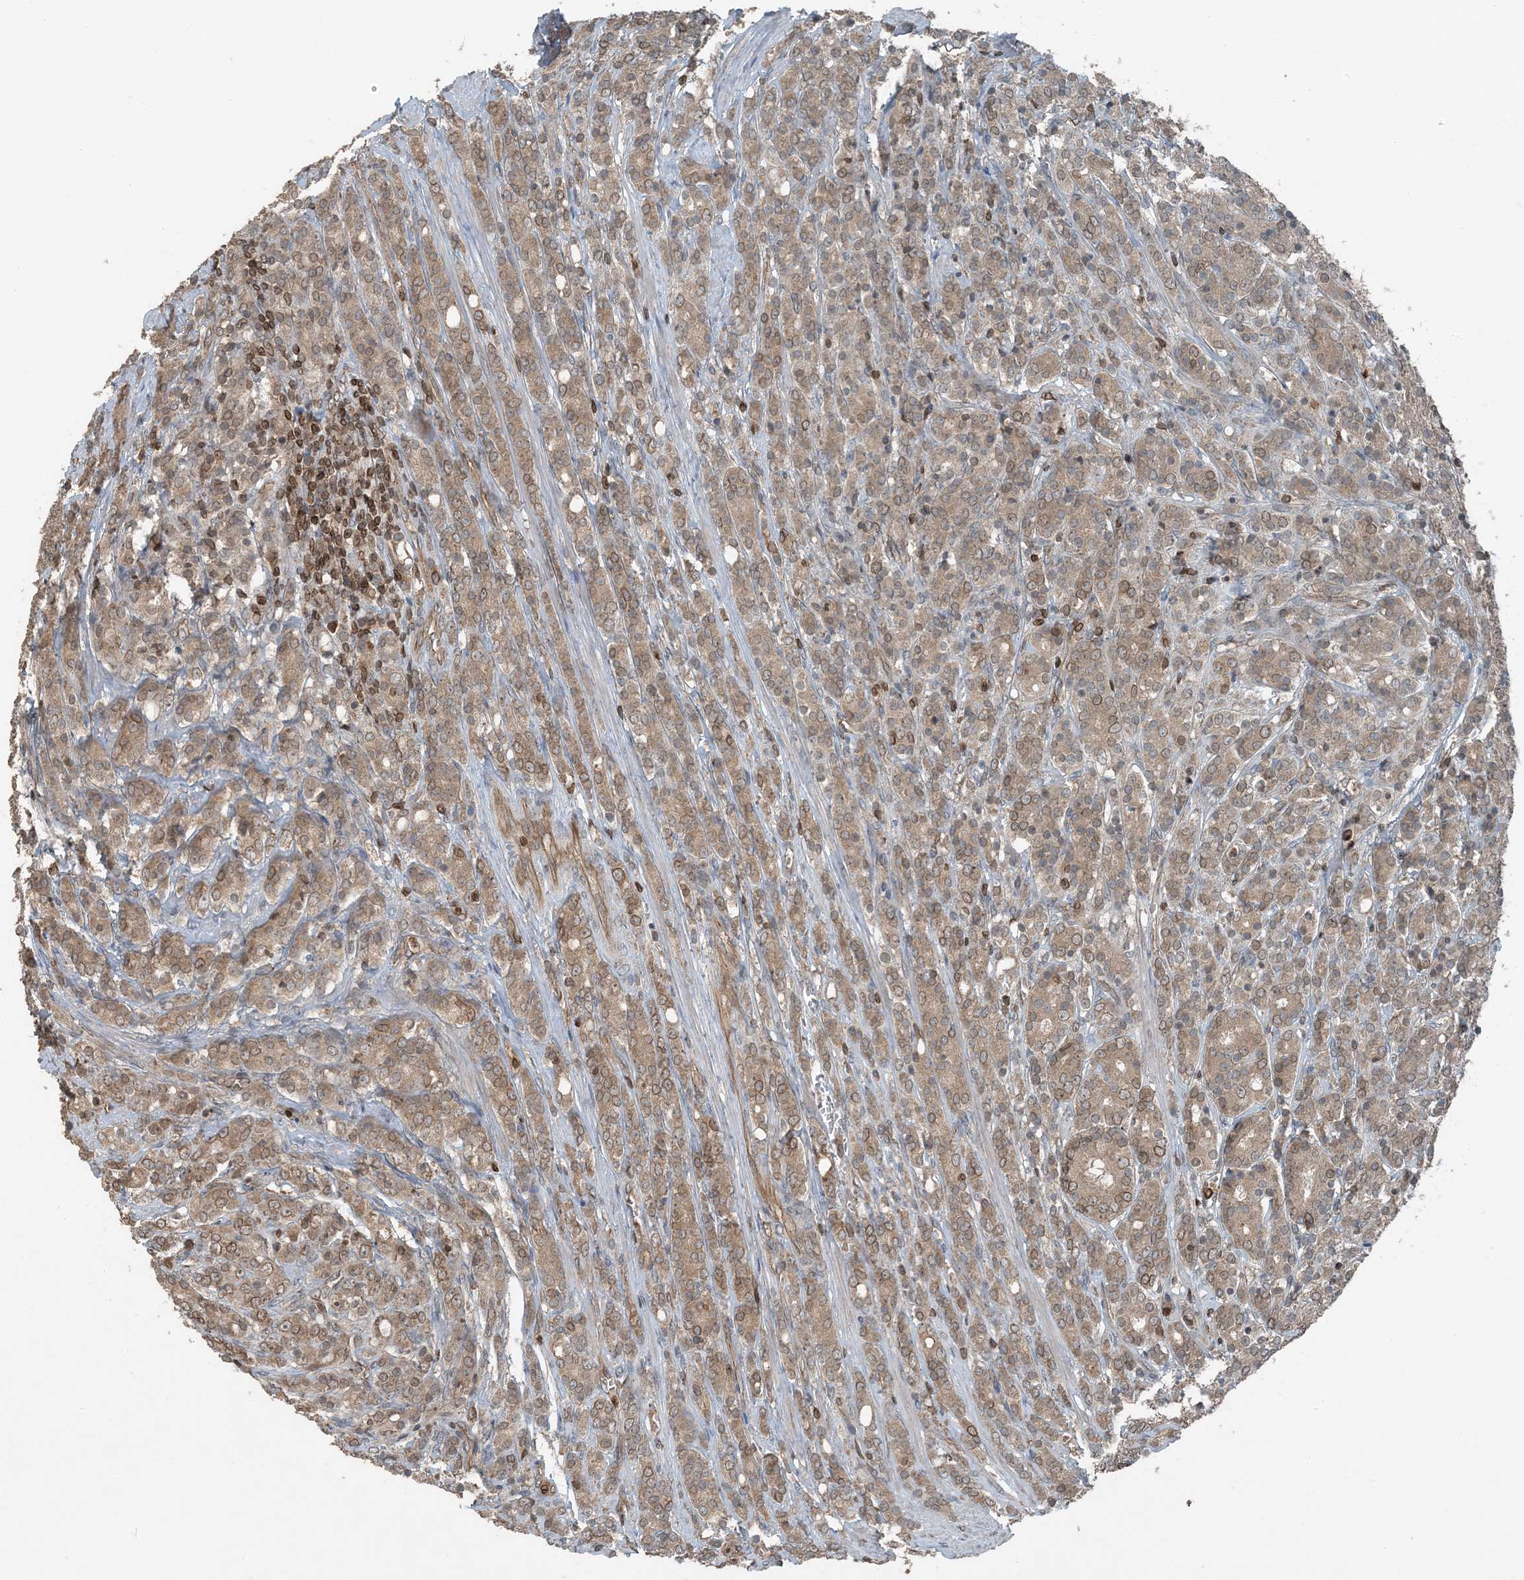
{"staining": {"intensity": "moderate", "quantity": ">75%", "location": "cytoplasmic/membranous,nuclear"}, "tissue": "prostate cancer", "cell_type": "Tumor cells", "image_type": "cancer", "snomed": [{"axis": "morphology", "description": "Adenocarcinoma, High grade"}, {"axis": "topography", "description": "Prostate"}], "caption": "Protein expression analysis of prostate cancer (high-grade adenocarcinoma) exhibits moderate cytoplasmic/membranous and nuclear positivity in about >75% of tumor cells. (brown staining indicates protein expression, while blue staining denotes nuclei).", "gene": "ZFAND2B", "patient": {"sex": "male", "age": 62}}